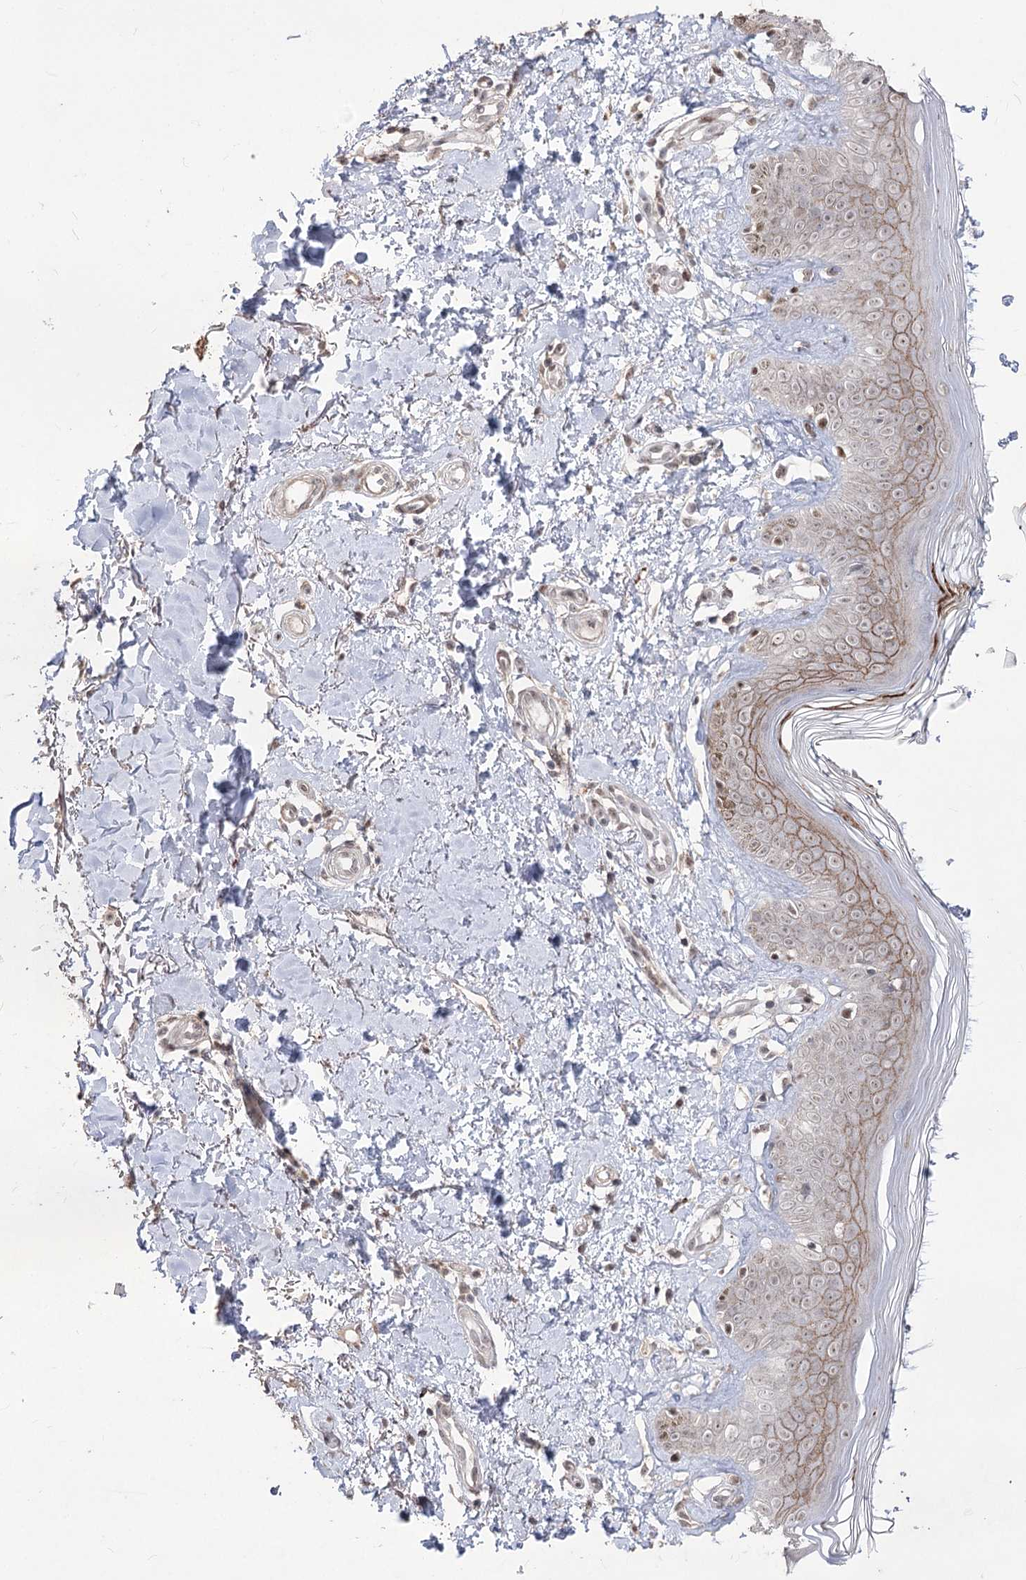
{"staining": {"intensity": "weak", "quantity": ">75%", "location": "cytoplasmic/membranous,nuclear"}, "tissue": "skin", "cell_type": "Fibroblasts", "image_type": "normal", "snomed": [{"axis": "morphology", "description": "Normal tissue, NOS"}, {"axis": "topography", "description": "Skin"}], "caption": "Human skin stained for a protein (brown) demonstrates weak cytoplasmic/membranous,nuclear positive expression in approximately >75% of fibroblasts.", "gene": "ZSCAN23", "patient": {"sex": "female", "age": 64}}